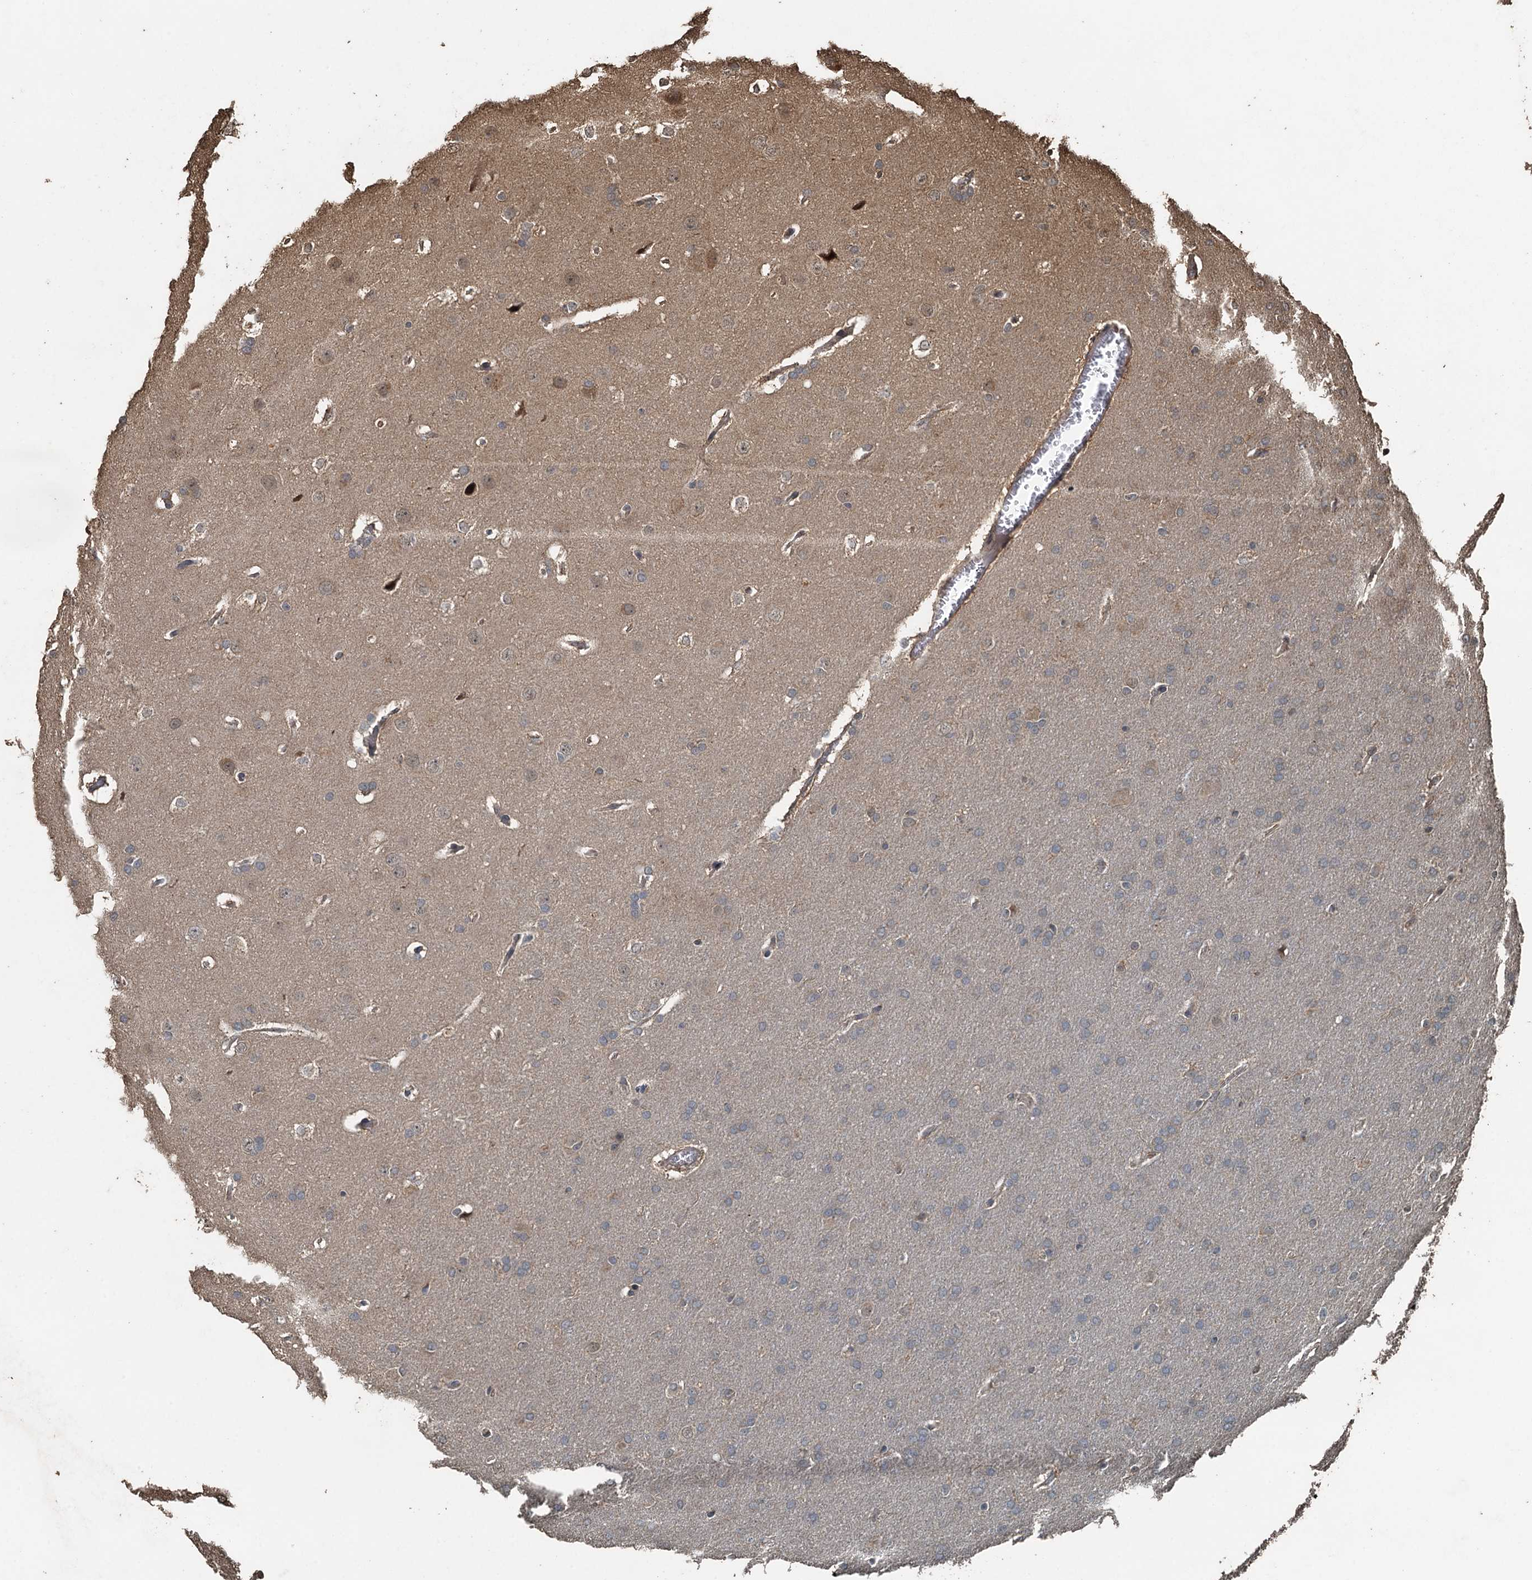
{"staining": {"intensity": "negative", "quantity": "none", "location": "none"}, "tissue": "glioma", "cell_type": "Tumor cells", "image_type": "cancer", "snomed": [{"axis": "morphology", "description": "Glioma, malignant, Low grade"}, {"axis": "topography", "description": "Brain"}], "caption": "The histopathology image exhibits no significant staining in tumor cells of glioma.", "gene": "PIGN", "patient": {"sex": "female", "age": 32}}